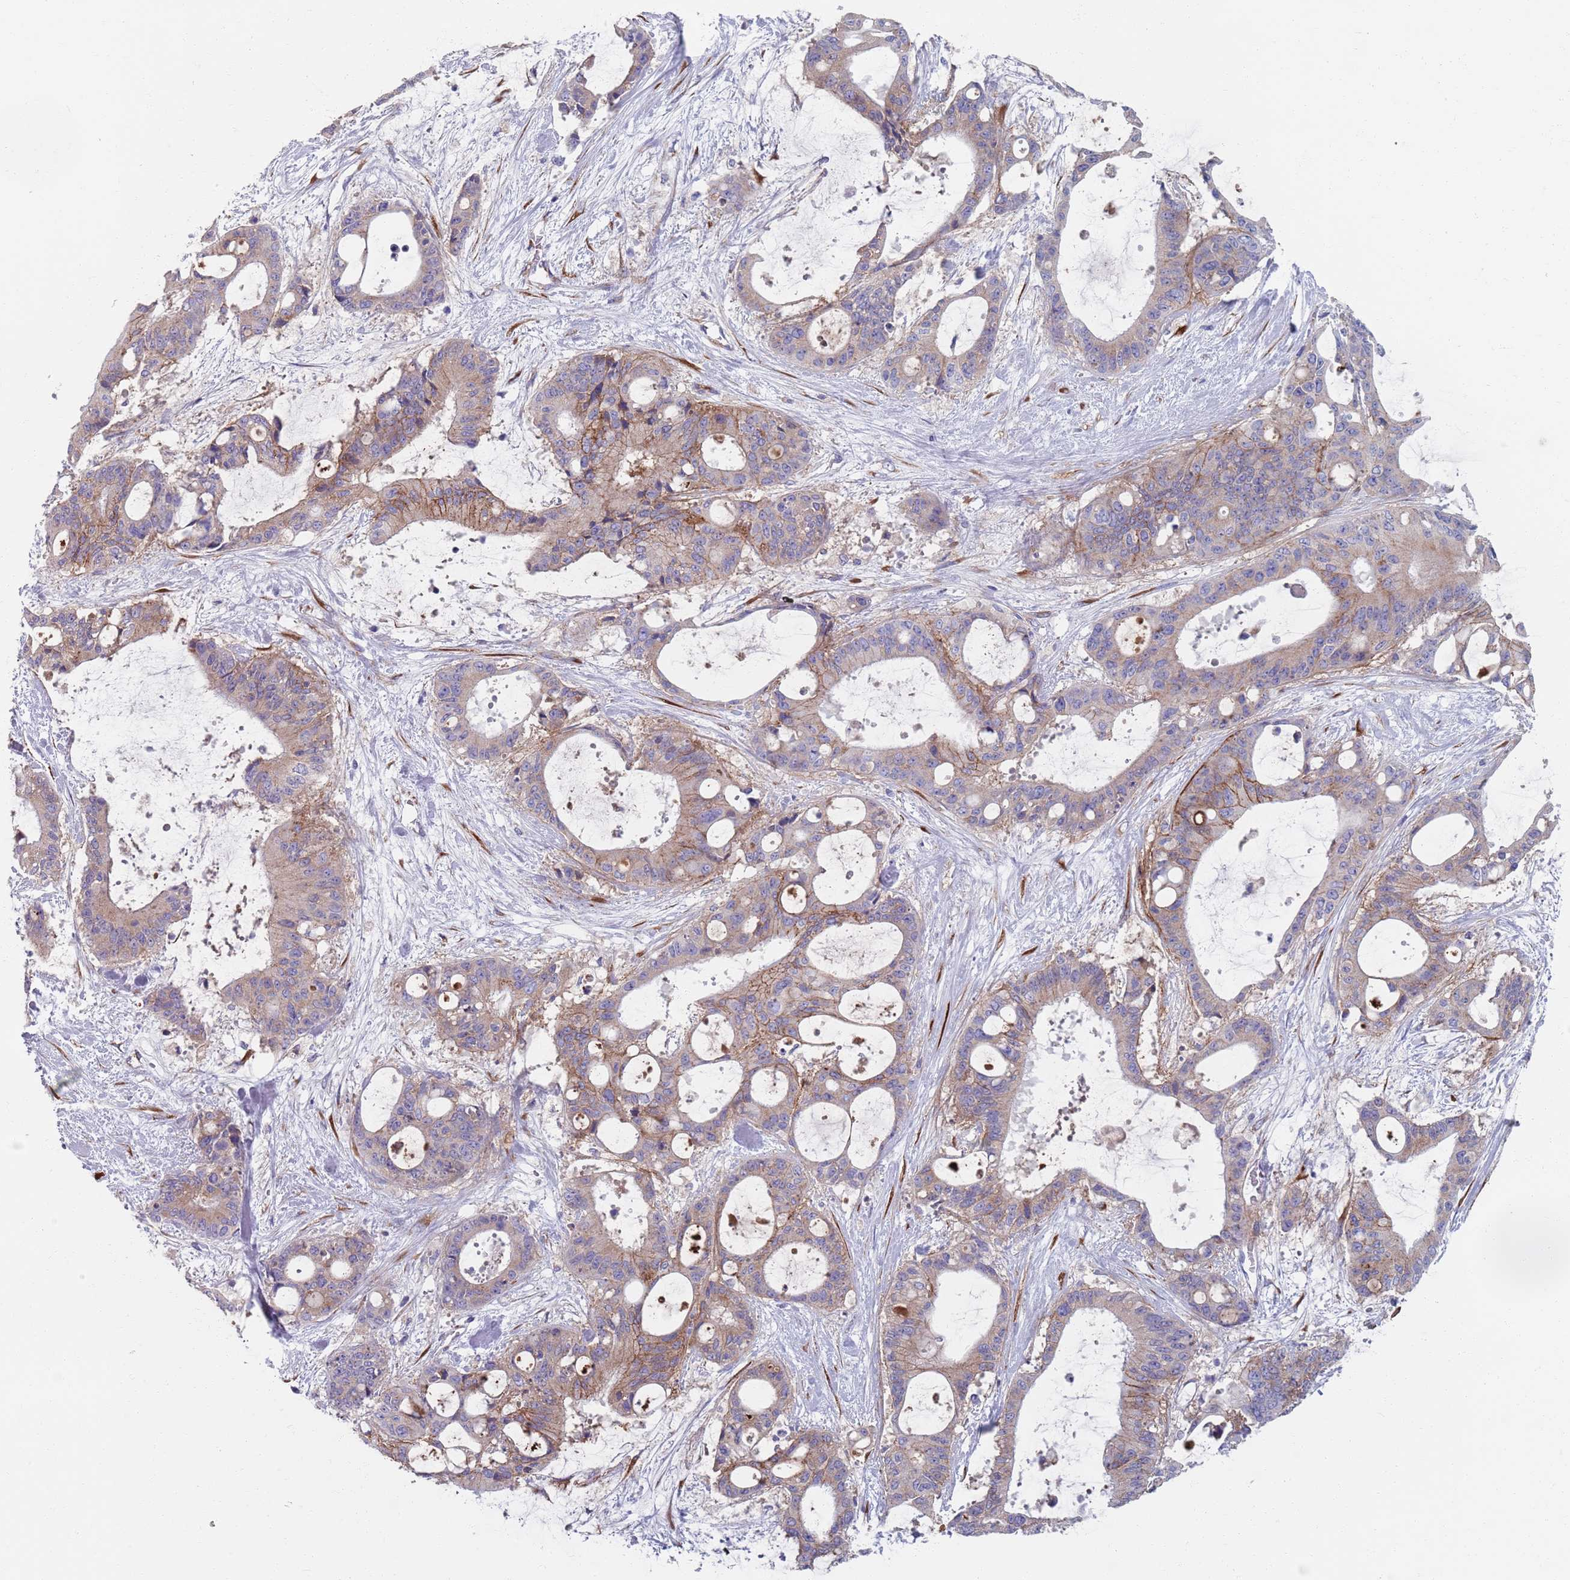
{"staining": {"intensity": "moderate", "quantity": "25%-75%", "location": "cytoplasmic/membranous"}, "tissue": "liver cancer", "cell_type": "Tumor cells", "image_type": "cancer", "snomed": [{"axis": "morphology", "description": "Normal tissue, NOS"}, {"axis": "morphology", "description": "Cholangiocarcinoma"}, {"axis": "topography", "description": "Liver"}, {"axis": "topography", "description": "Peripheral nerve tissue"}], "caption": "This histopathology image displays liver cancer stained with IHC to label a protein in brown. The cytoplasmic/membranous of tumor cells show moderate positivity for the protein. Nuclei are counter-stained blue.", "gene": "PLOD1", "patient": {"sex": "female", "age": 73}}